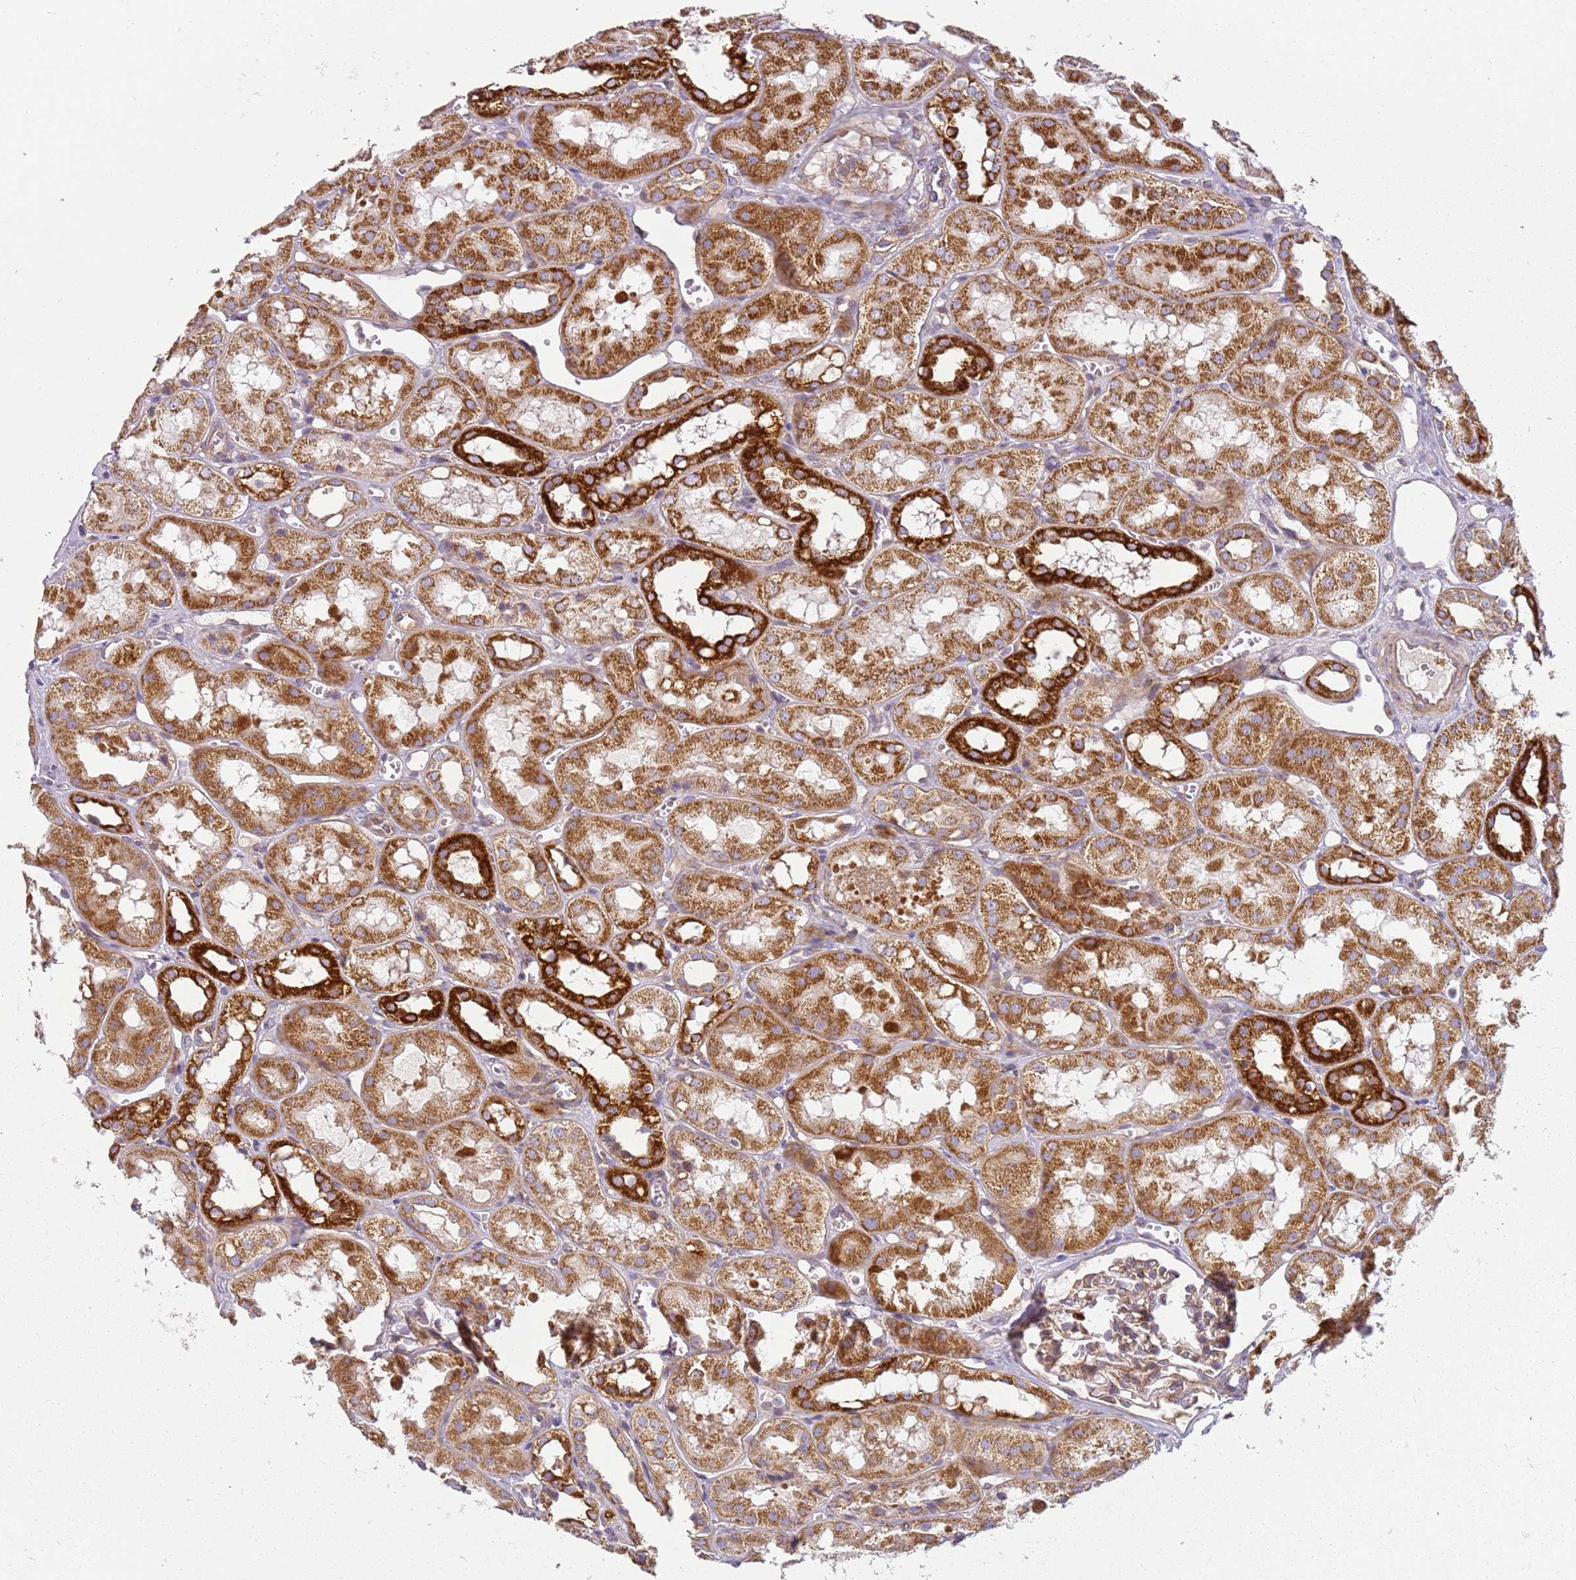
{"staining": {"intensity": "weak", "quantity": "25%-75%", "location": "cytoplasmic/membranous"}, "tissue": "kidney", "cell_type": "Cells in glomeruli", "image_type": "normal", "snomed": [{"axis": "morphology", "description": "Normal tissue, NOS"}, {"axis": "topography", "description": "Kidney"}], "caption": "Kidney stained for a protein shows weak cytoplasmic/membranous positivity in cells in glomeruli. (IHC, brightfield microscopy, high magnification).", "gene": "TMEM200C", "patient": {"sex": "male", "age": 16}}